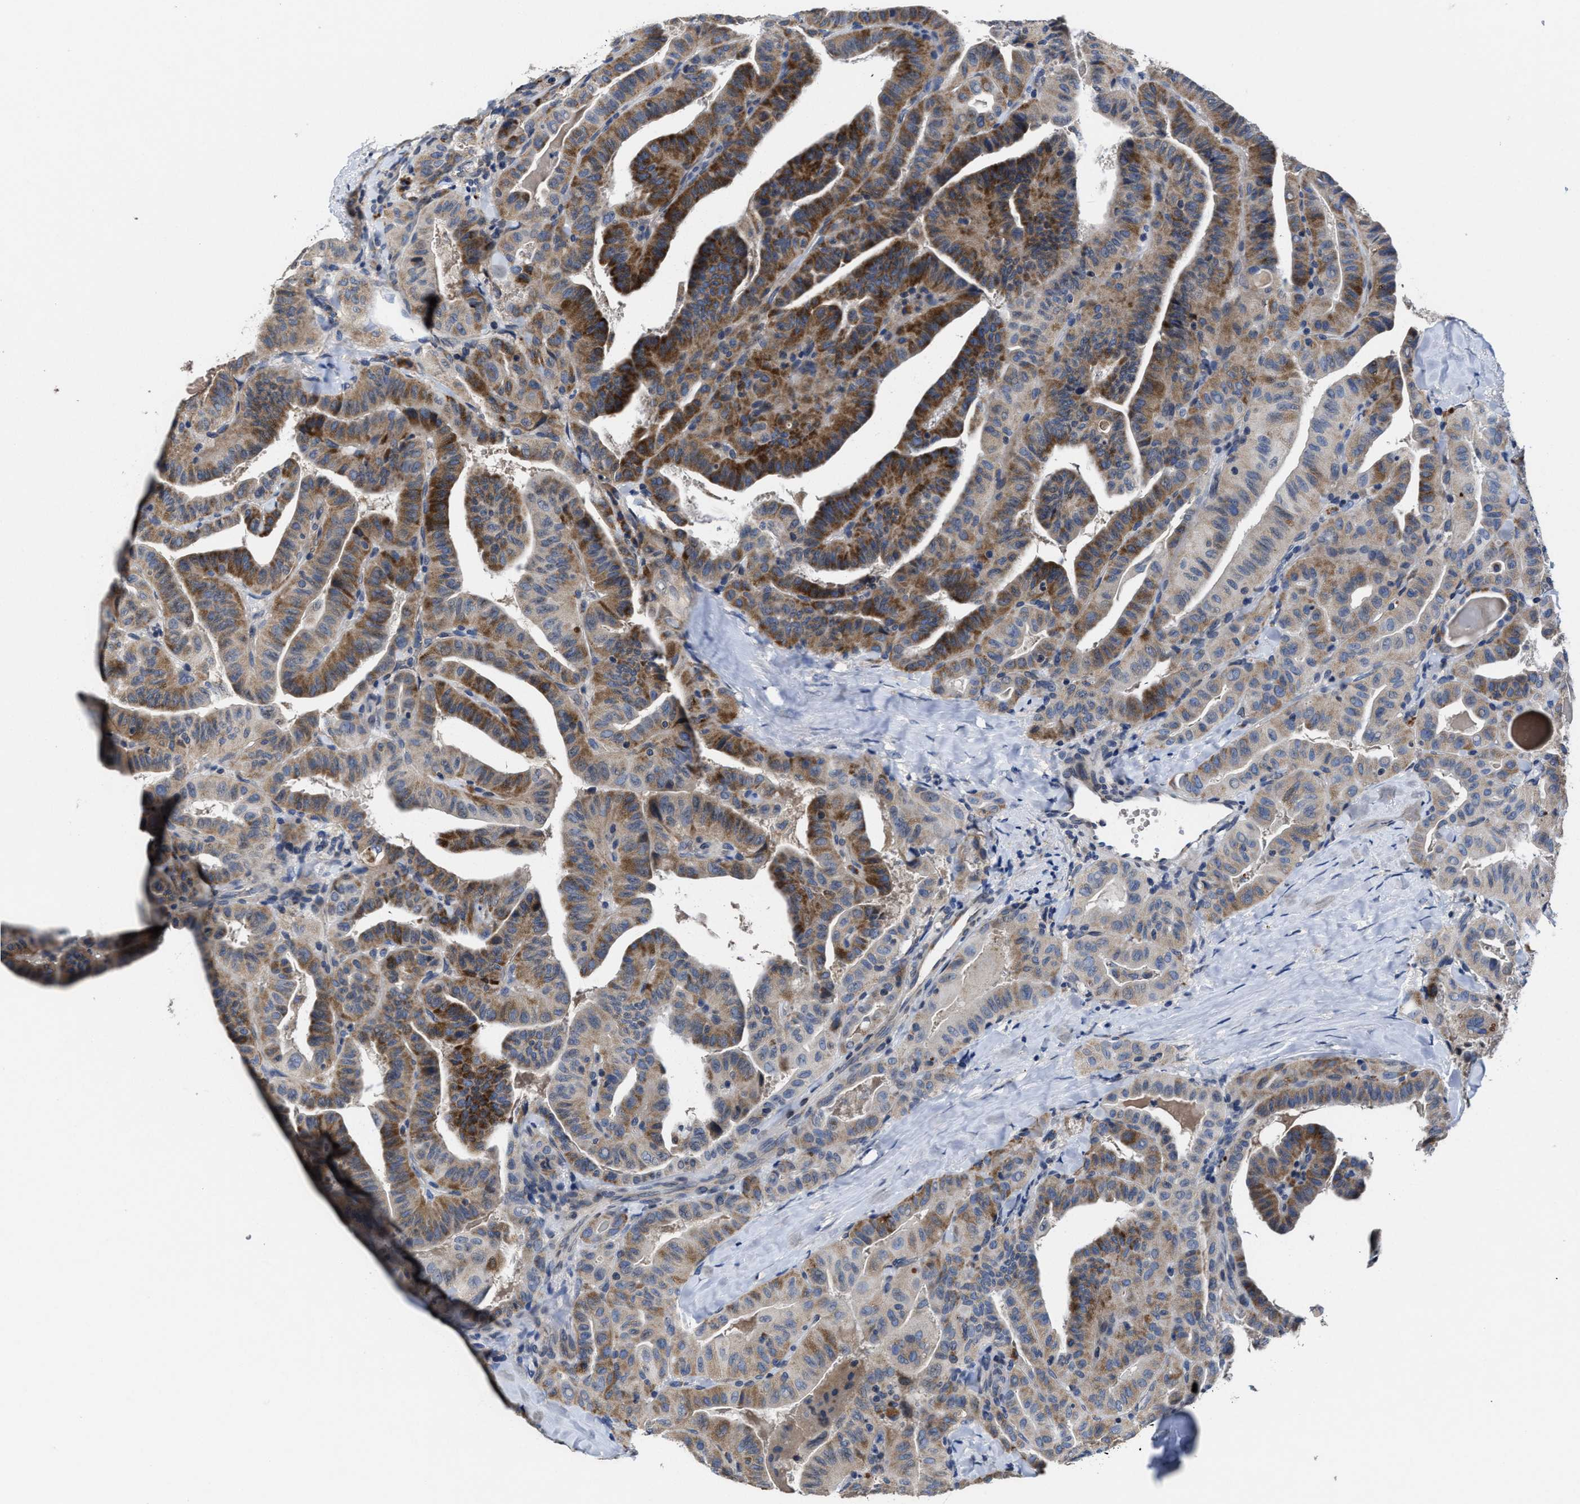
{"staining": {"intensity": "moderate", "quantity": ">75%", "location": "cytoplasmic/membranous"}, "tissue": "thyroid cancer", "cell_type": "Tumor cells", "image_type": "cancer", "snomed": [{"axis": "morphology", "description": "Papillary adenocarcinoma, NOS"}, {"axis": "topography", "description": "Thyroid gland"}], "caption": "Approximately >75% of tumor cells in thyroid cancer (papillary adenocarcinoma) demonstrate moderate cytoplasmic/membranous protein positivity as visualized by brown immunohistochemical staining.", "gene": "CACNA1D", "patient": {"sex": "male", "age": 77}}